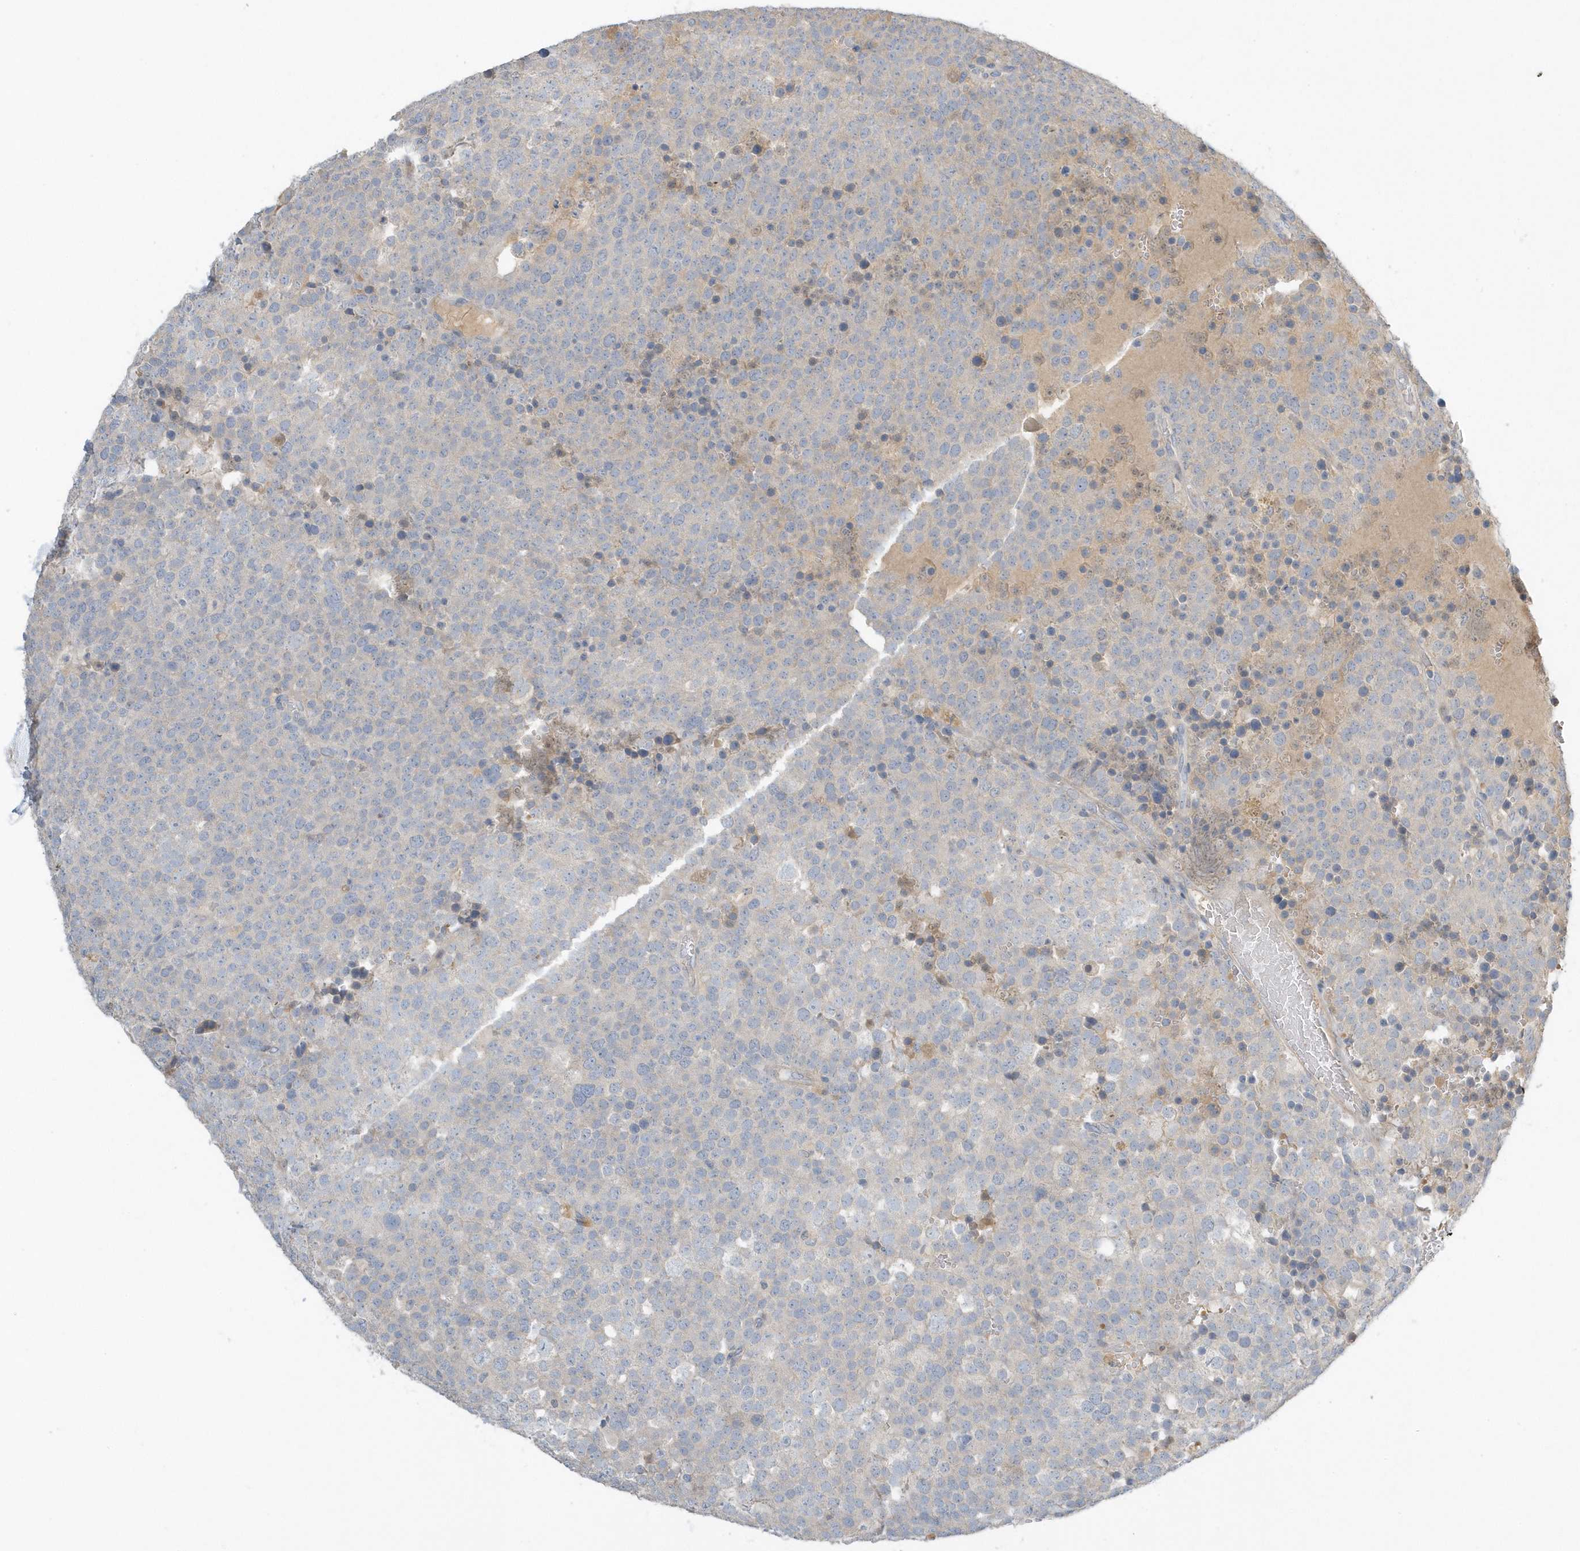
{"staining": {"intensity": "negative", "quantity": "none", "location": "none"}, "tissue": "testis cancer", "cell_type": "Tumor cells", "image_type": "cancer", "snomed": [{"axis": "morphology", "description": "Seminoma, NOS"}, {"axis": "topography", "description": "Testis"}], "caption": "A histopathology image of human testis cancer is negative for staining in tumor cells.", "gene": "USP53", "patient": {"sex": "male", "age": 71}}